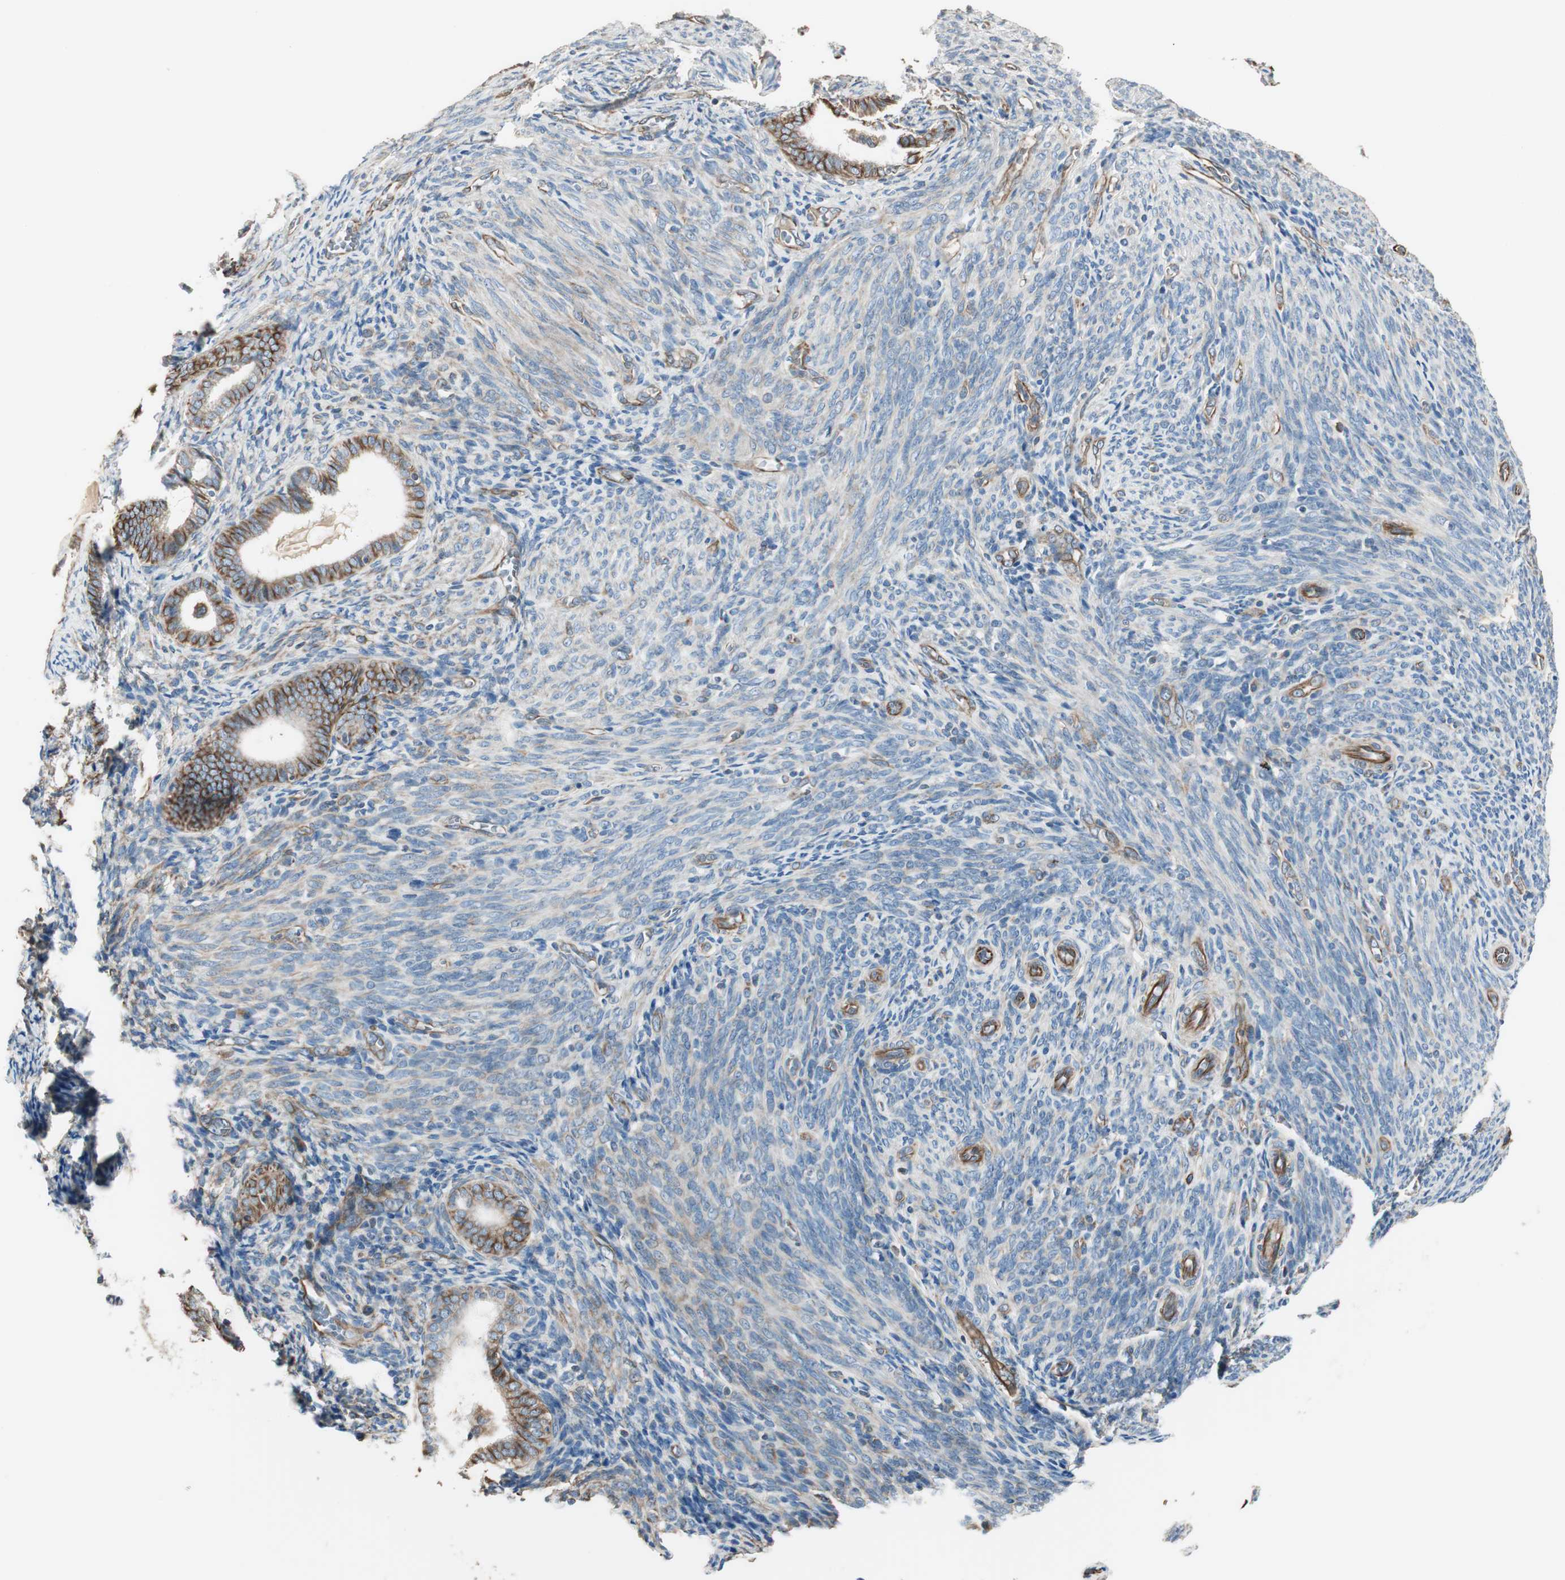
{"staining": {"intensity": "moderate", "quantity": "25%-75%", "location": "cytoplasmic/membranous"}, "tissue": "endometrial cancer", "cell_type": "Tumor cells", "image_type": "cancer", "snomed": [{"axis": "morphology", "description": "Adenocarcinoma, NOS"}, {"axis": "topography", "description": "Uterus"}], "caption": "Human endometrial cancer (adenocarcinoma) stained for a protein (brown) displays moderate cytoplasmic/membranous positive staining in about 25%-75% of tumor cells.", "gene": "SRCIN1", "patient": {"sex": "female", "age": 83}}